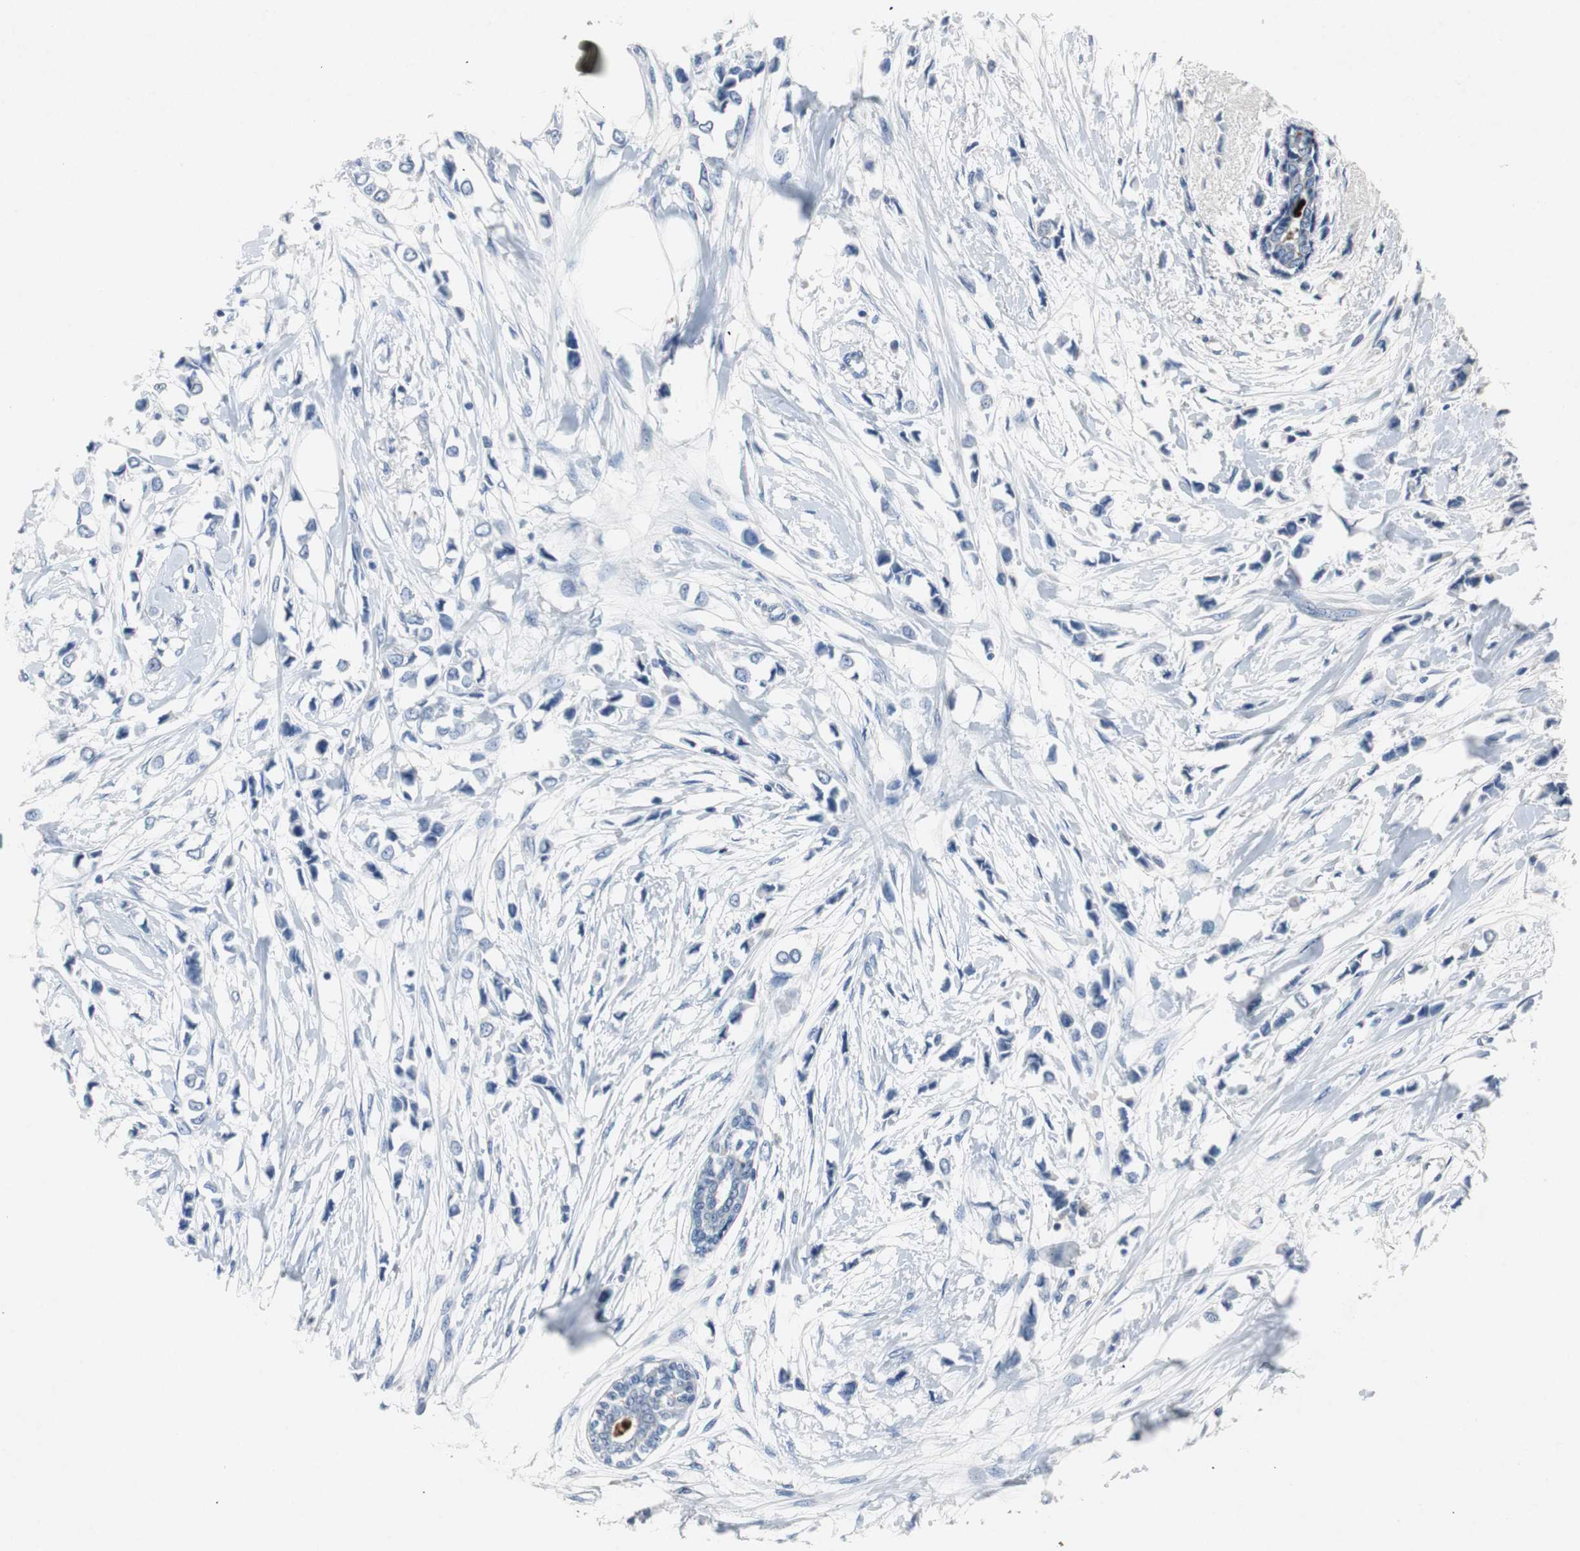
{"staining": {"intensity": "negative", "quantity": "none", "location": "none"}, "tissue": "breast cancer", "cell_type": "Tumor cells", "image_type": "cancer", "snomed": [{"axis": "morphology", "description": "Lobular carcinoma"}, {"axis": "topography", "description": "Breast"}], "caption": "Protein analysis of breast cancer (lobular carcinoma) reveals no significant positivity in tumor cells.", "gene": "LRP2", "patient": {"sex": "female", "age": 51}}